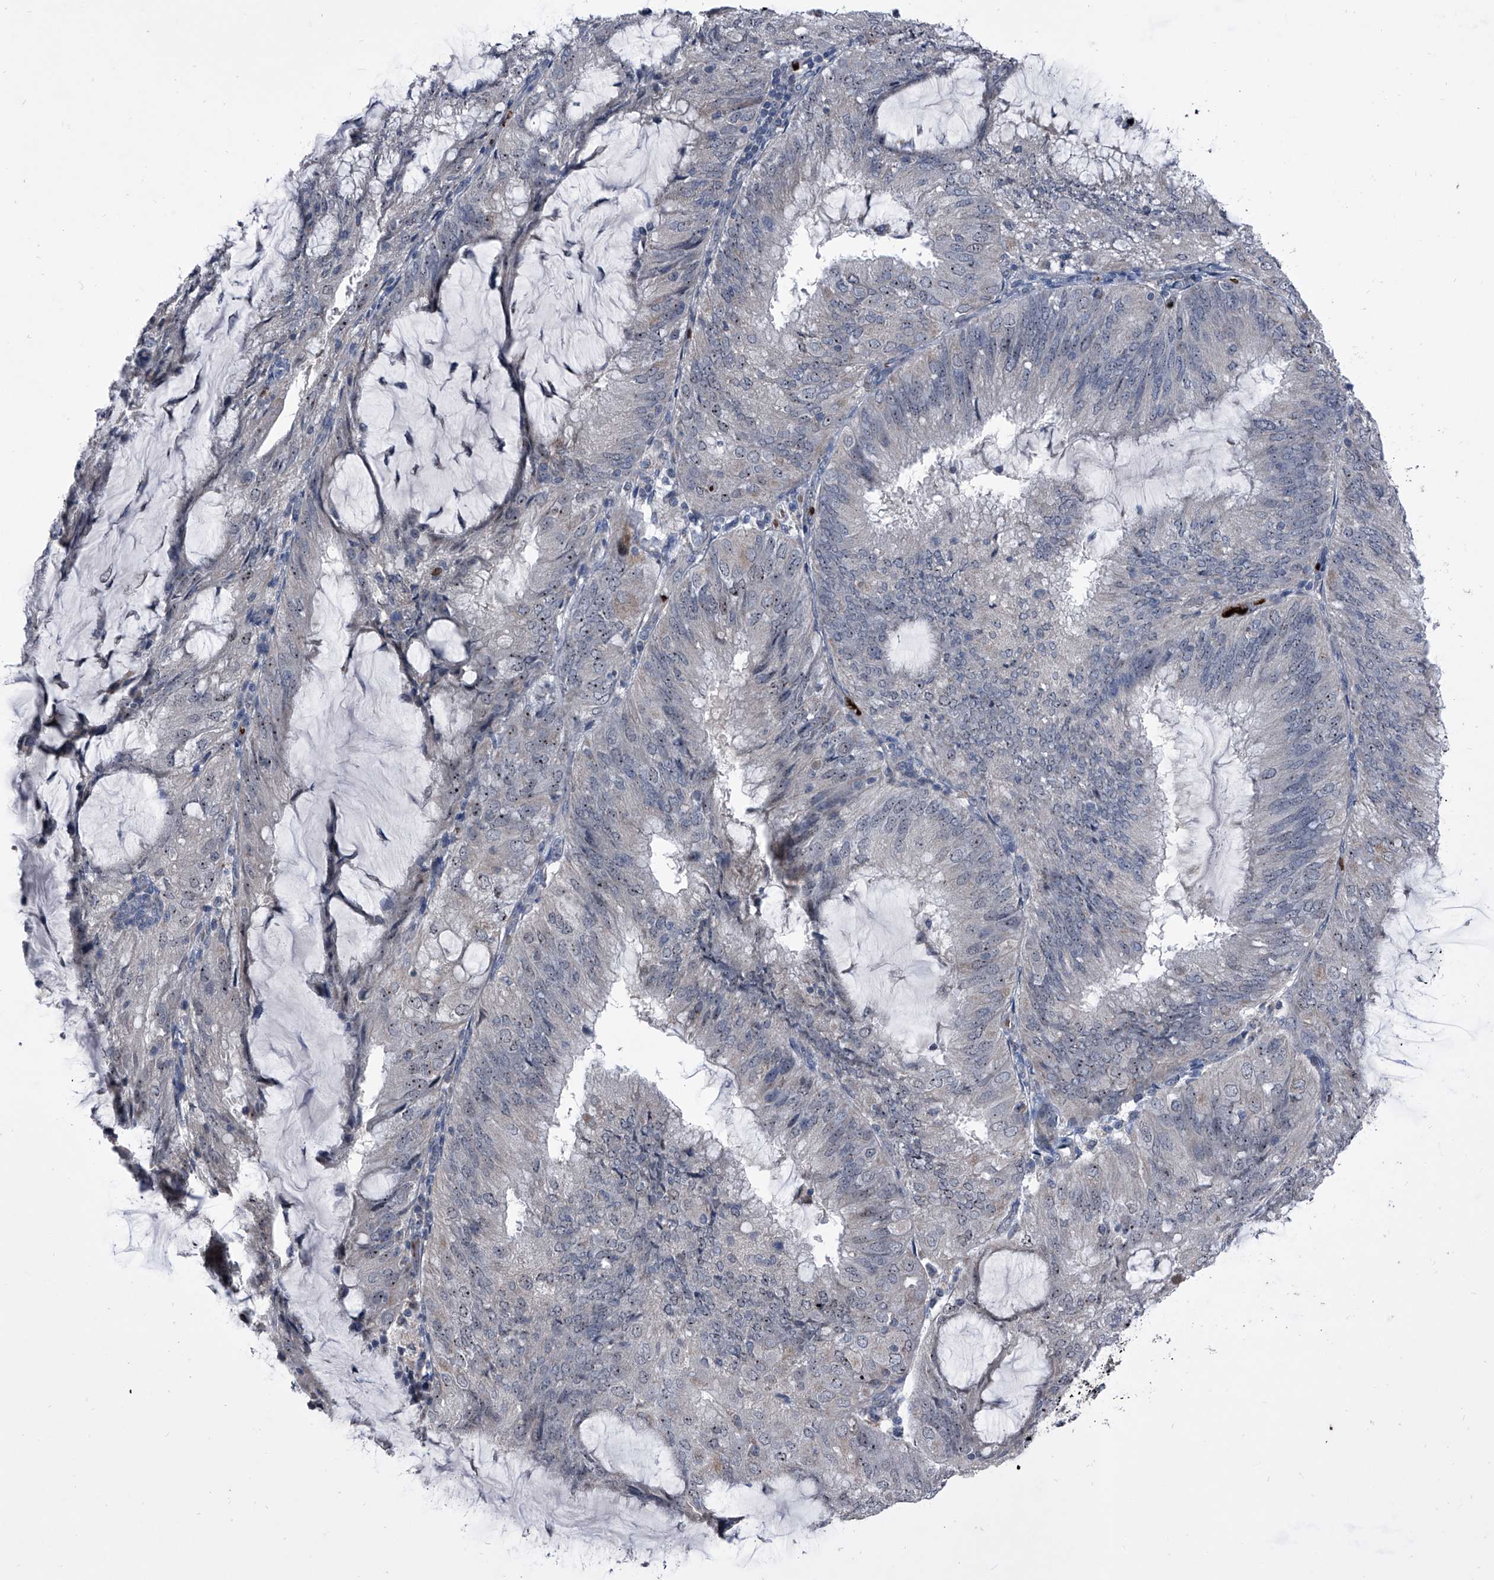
{"staining": {"intensity": "moderate", "quantity": "<25%", "location": "nuclear"}, "tissue": "endometrial cancer", "cell_type": "Tumor cells", "image_type": "cancer", "snomed": [{"axis": "morphology", "description": "Adenocarcinoma, NOS"}, {"axis": "topography", "description": "Endometrium"}], "caption": "Human endometrial cancer (adenocarcinoma) stained with a protein marker reveals moderate staining in tumor cells.", "gene": "CEP85L", "patient": {"sex": "female", "age": 81}}